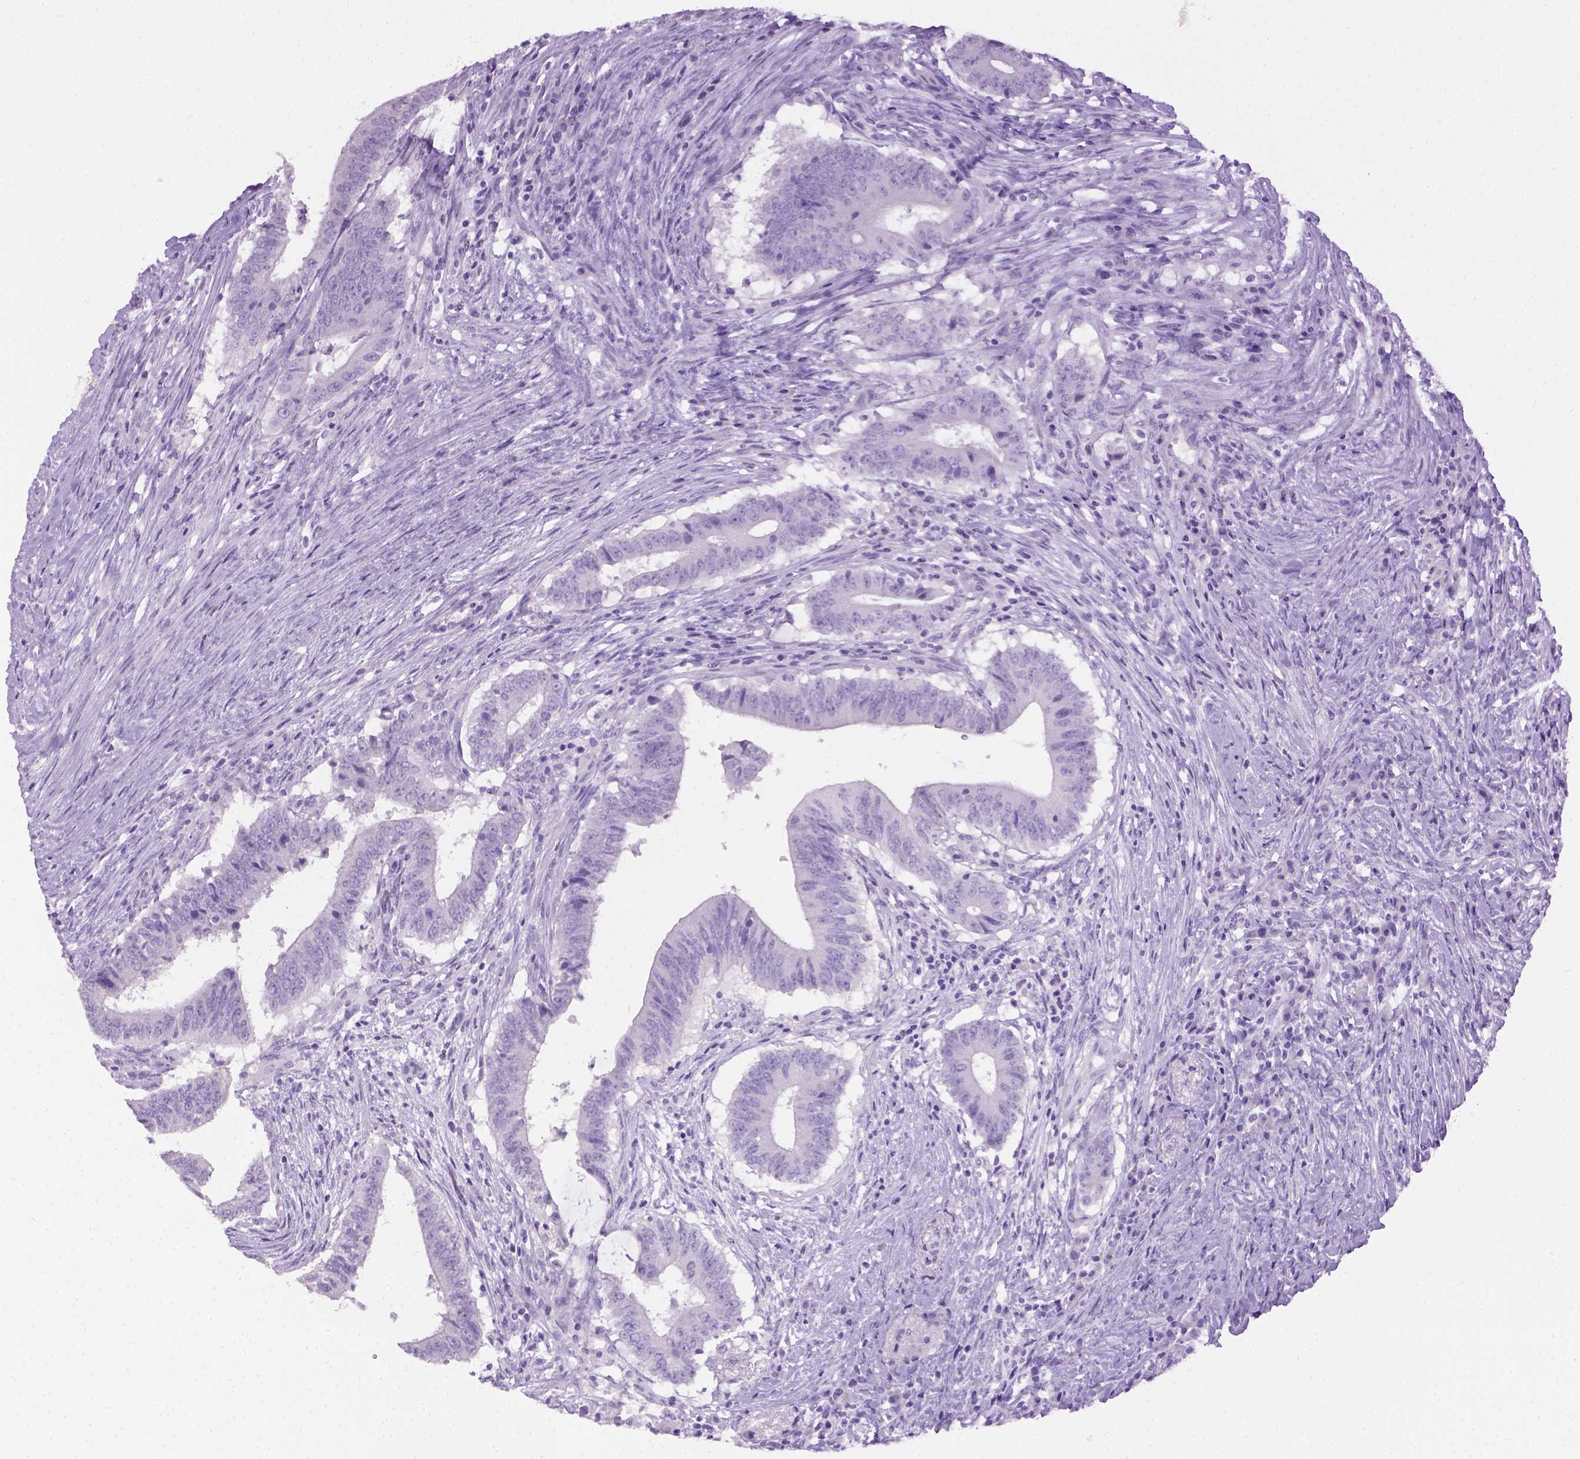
{"staining": {"intensity": "negative", "quantity": "none", "location": "none"}, "tissue": "colorectal cancer", "cell_type": "Tumor cells", "image_type": "cancer", "snomed": [{"axis": "morphology", "description": "Adenocarcinoma, NOS"}, {"axis": "topography", "description": "Colon"}], "caption": "Immunohistochemistry of human colorectal cancer displays no expression in tumor cells. (Brightfield microscopy of DAB (3,3'-diaminobenzidine) immunohistochemistry at high magnification).", "gene": "CYP24A1", "patient": {"sex": "female", "age": 43}}